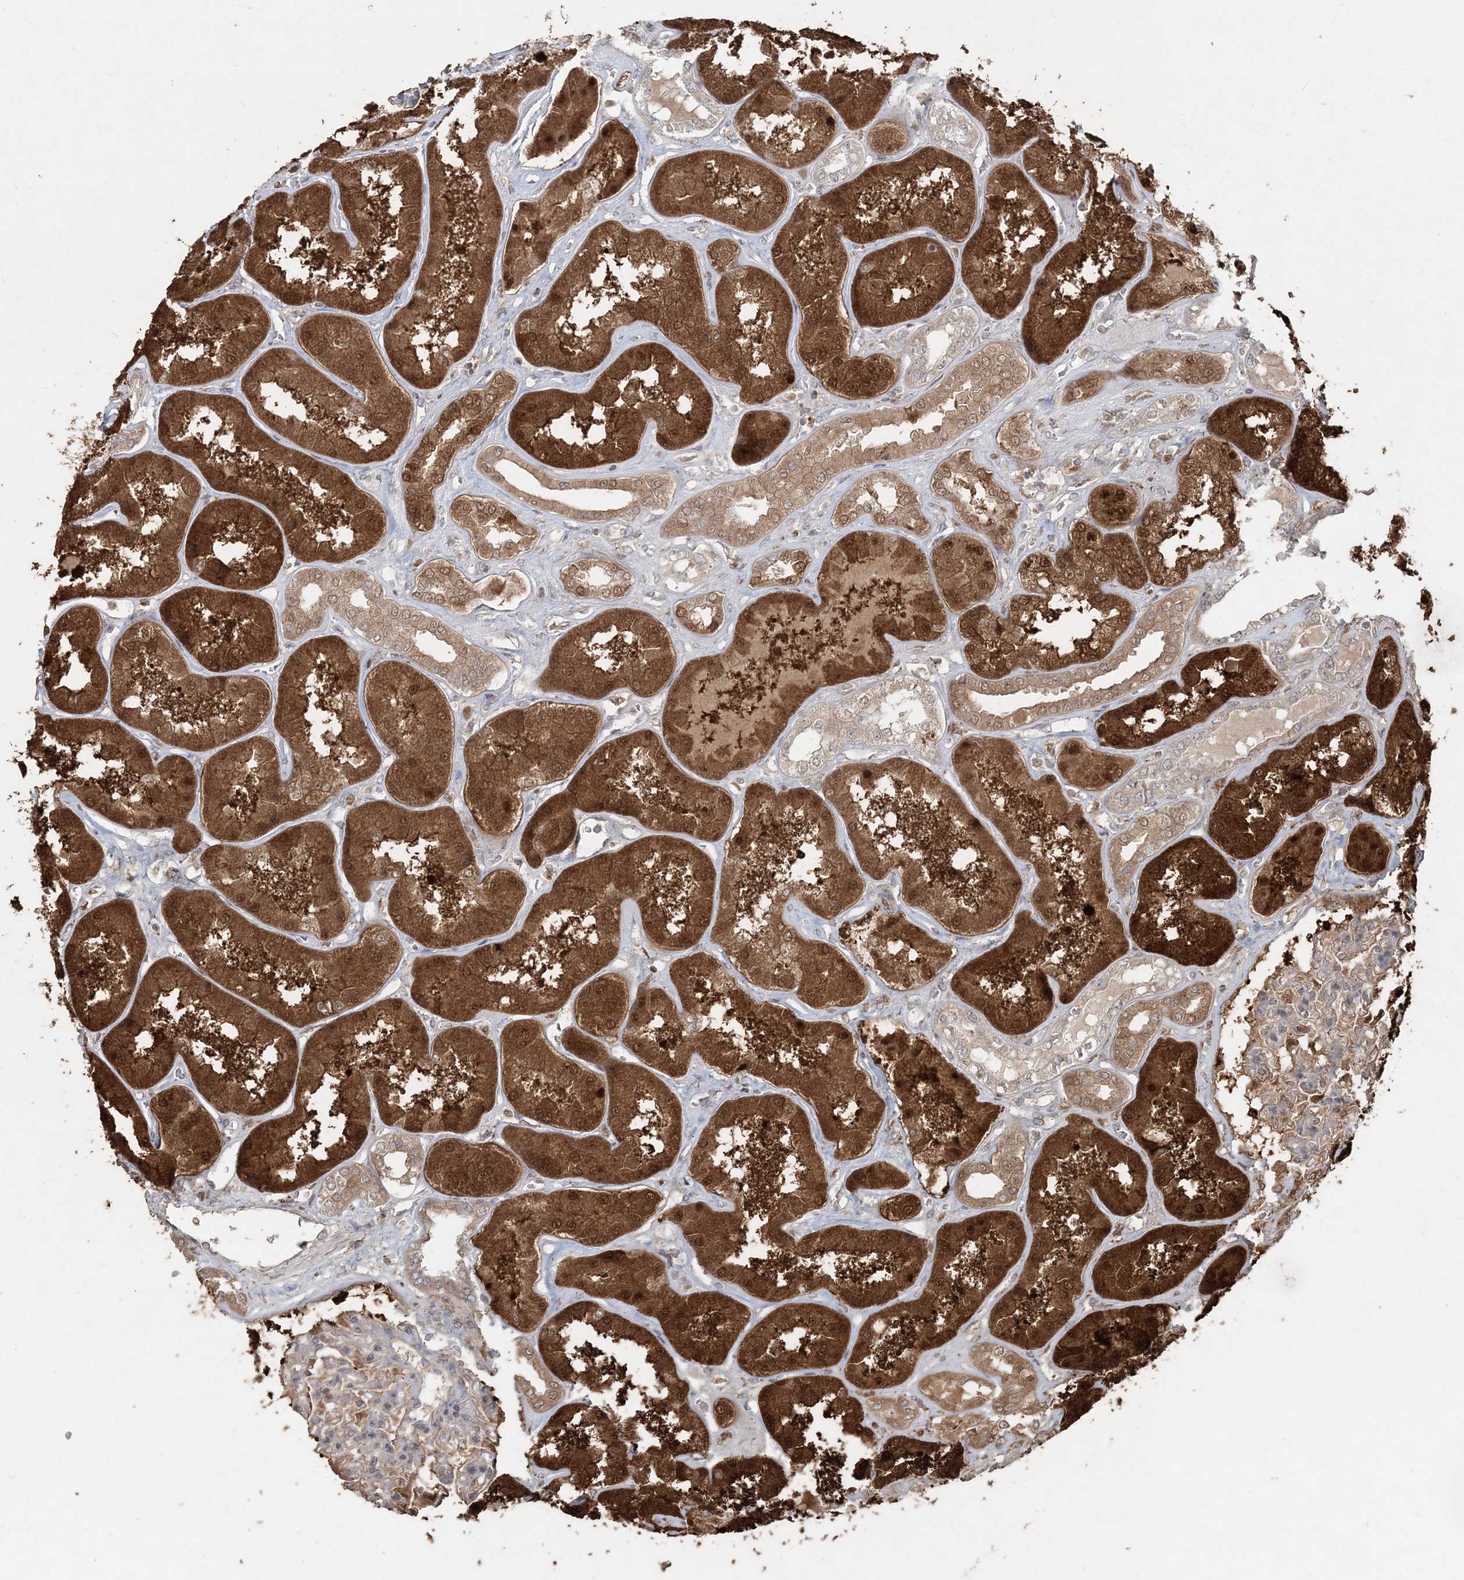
{"staining": {"intensity": "moderate", "quantity": "<25%", "location": "cytoplasmic/membranous"}, "tissue": "kidney", "cell_type": "Cells in glomeruli", "image_type": "normal", "snomed": [{"axis": "morphology", "description": "Normal tissue, NOS"}, {"axis": "topography", "description": "Kidney"}], "caption": "Protein staining by immunohistochemistry reveals moderate cytoplasmic/membranous staining in approximately <25% of cells in glomeruli in benign kidney. The staining was performed using DAB, with brown indicating positive protein expression. Nuclei are stained blue with hematoxylin.", "gene": "SLU7", "patient": {"sex": "female", "age": 56}}